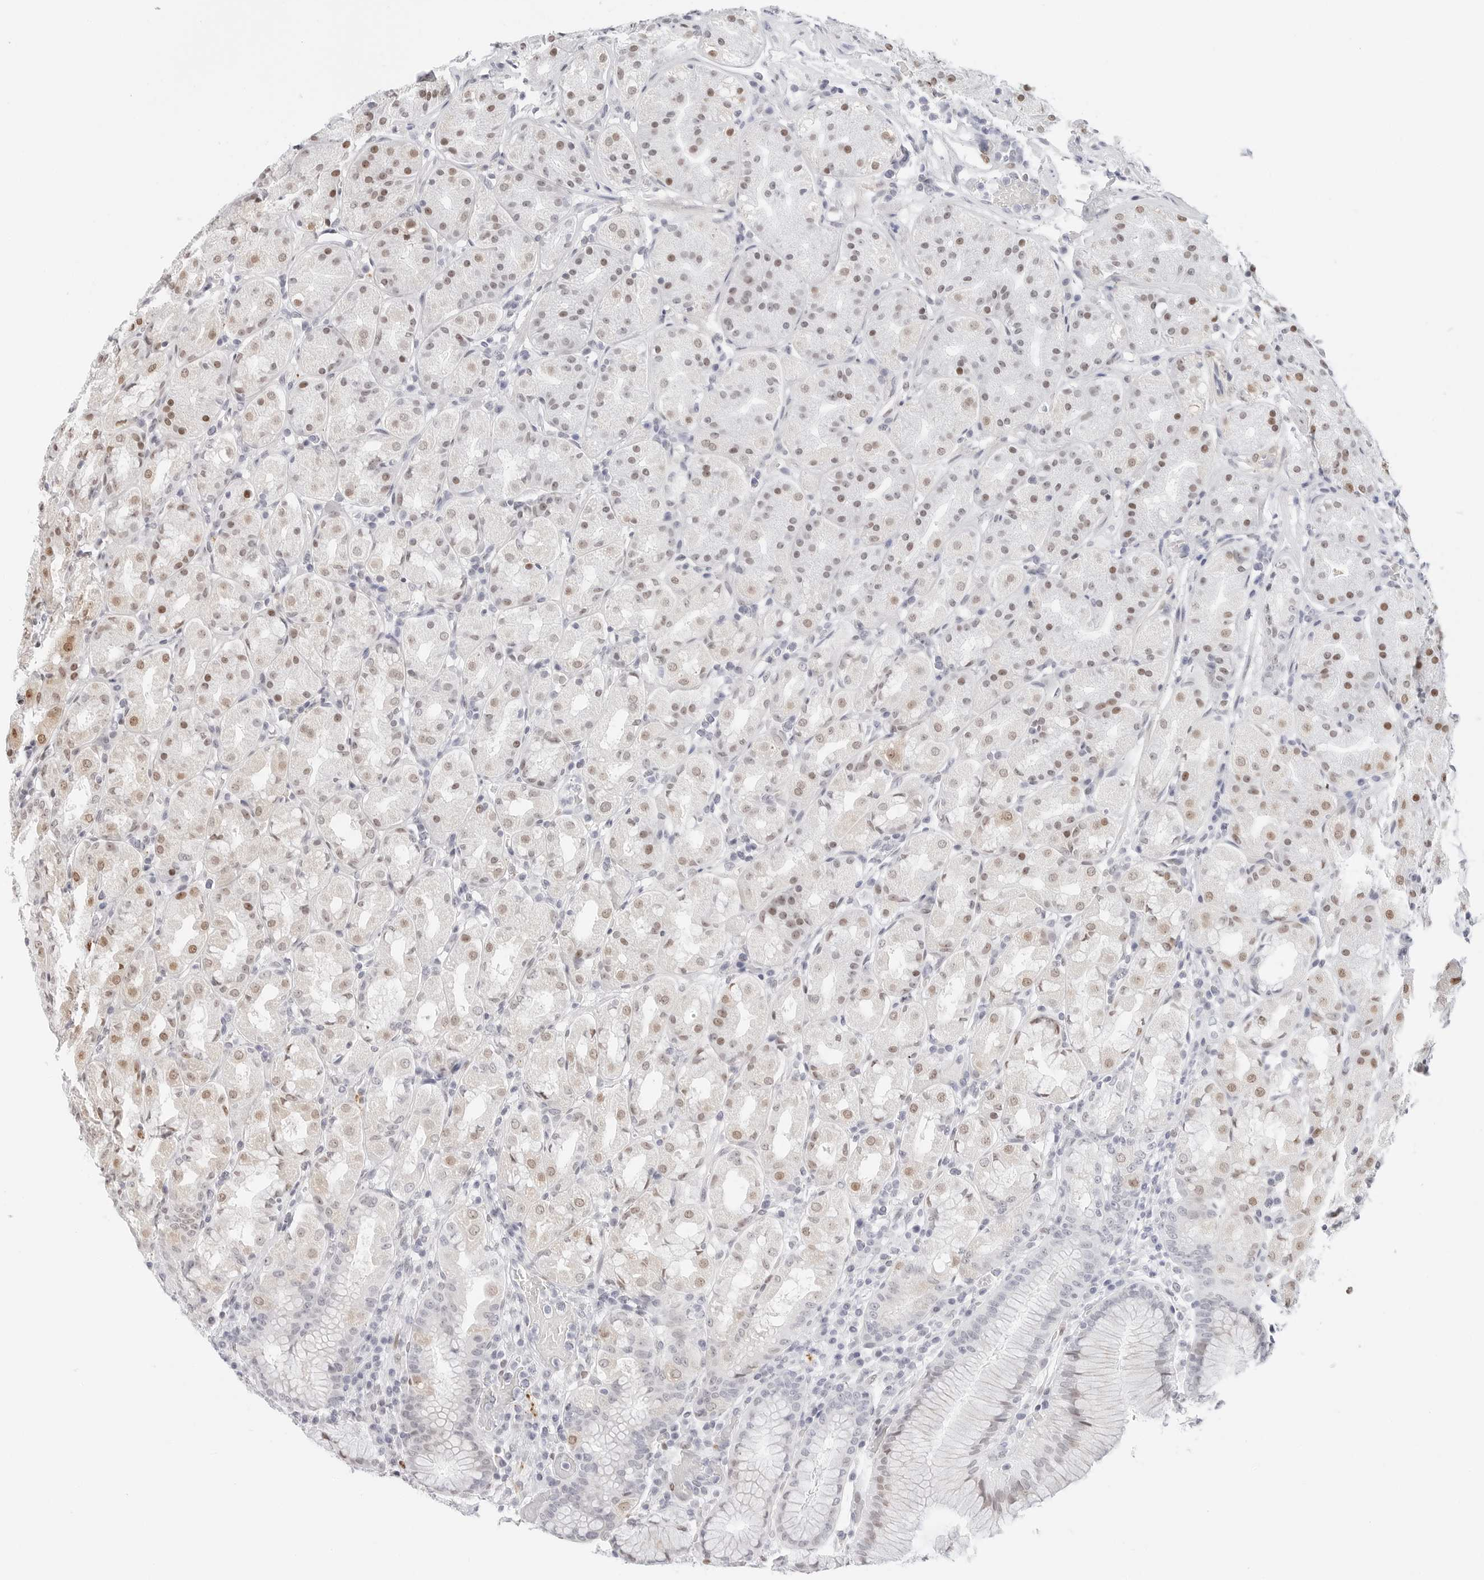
{"staining": {"intensity": "weak", "quantity": "25%-75%", "location": "nuclear"}, "tissue": "stomach", "cell_type": "Glandular cells", "image_type": "normal", "snomed": [{"axis": "morphology", "description": "Normal tissue, NOS"}, {"axis": "topography", "description": "Stomach, lower"}], "caption": "This photomicrograph exhibits immunohistochemistry (IHC) staining of unremarkable stomach, with low weak nuclear positivity in approximately 25%-75% of glandular cells.", "gene": "SPIDR", "patient": {"sex": "female", "age": 56}}